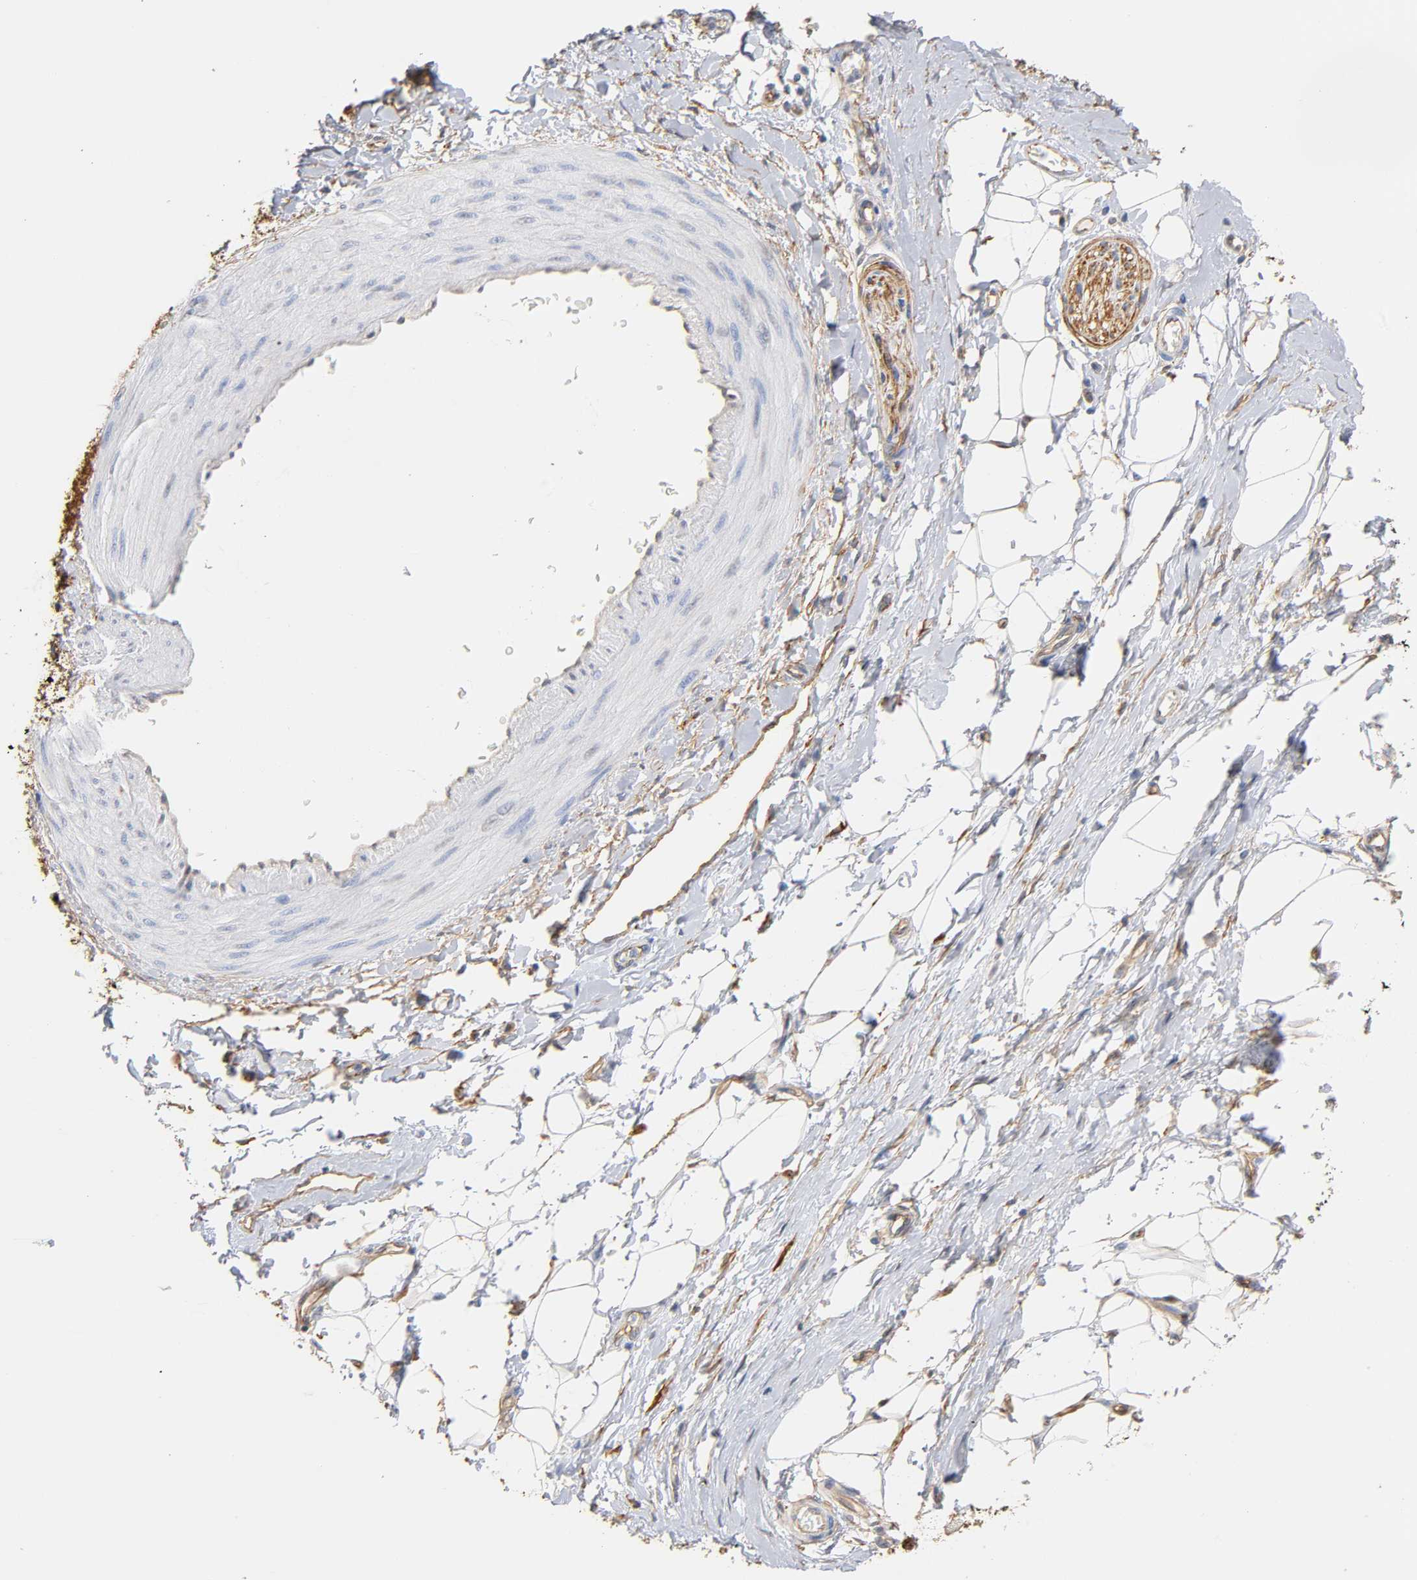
{"staining": {"intensity": "weak", "quantity": "25%-75%", "location": "cytoplasmic/membranous"}, "tissue": "adipose tissue", "cell_type": "Adipocytes", "image_type": "normal", "snomed": [{"axis": "morphology", "description": "Normal tissue, NOS"}, {"axis": "morphology", "description": "Urothelial carcinoma, High grade"}, {"axis": "topography", "description": "Vascular tissue"}, {"axis": "topography", "description": "Urinary bladder"}], "caption": "Immunohistochemistry image of benign human adipose tissue stained for a protein (brown), which reveals low levels of weak cytoplasmic/membranous staining in about 25%-75% of adipocytes.", "gene": "SPTAN1", "patient": {"sex": "female", "age": 56}}